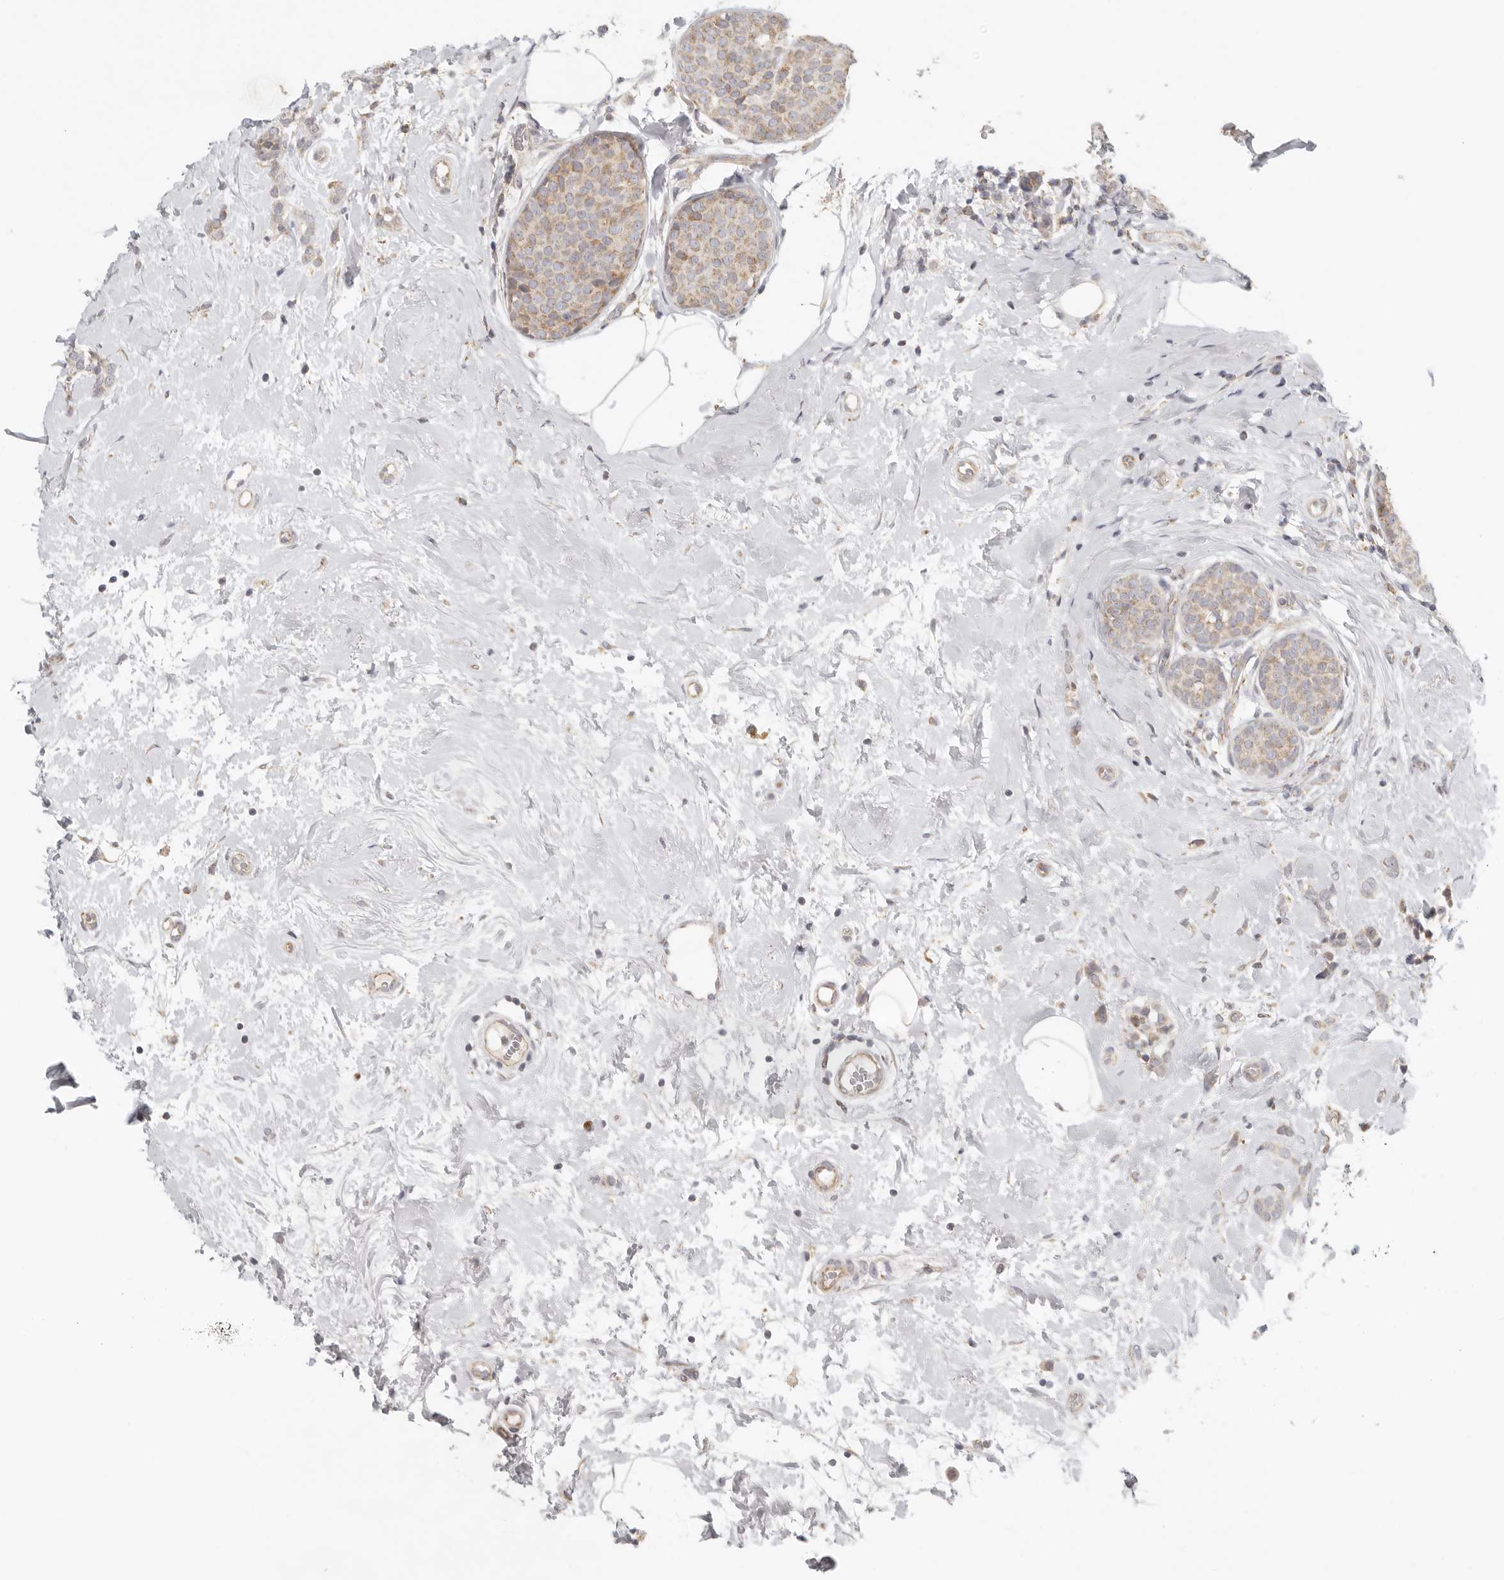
{"staining": {"intensity": "moderate", "quantity": ">75%", "location": "cytoplasmic/membranous"}, "tissue": "breast cancer", "cell_type": "Tumor cells", "image_type": "cancer", "snomed": [{"axis": "morphology", "description": "Lobular carcinoma, in situ"}, {"axis": "morphology", "description": "Lobular carcinoma"}, {"axis": "topography", "description": "Breast"}], "caption": "The photomicrograph reveals a brown stain indicating the presence of a protein in the cytoplasmic/membranous of tumor cells in lobular carcinoma (breast). The protein is stained brown, and the nuclei are stained in blue (DAB (3,3'-diaminobenzidine) IHC with brightfield microscopy, high magnification).", "gene": "KDF1", "patient": {"sex": "female", "age": 41}}